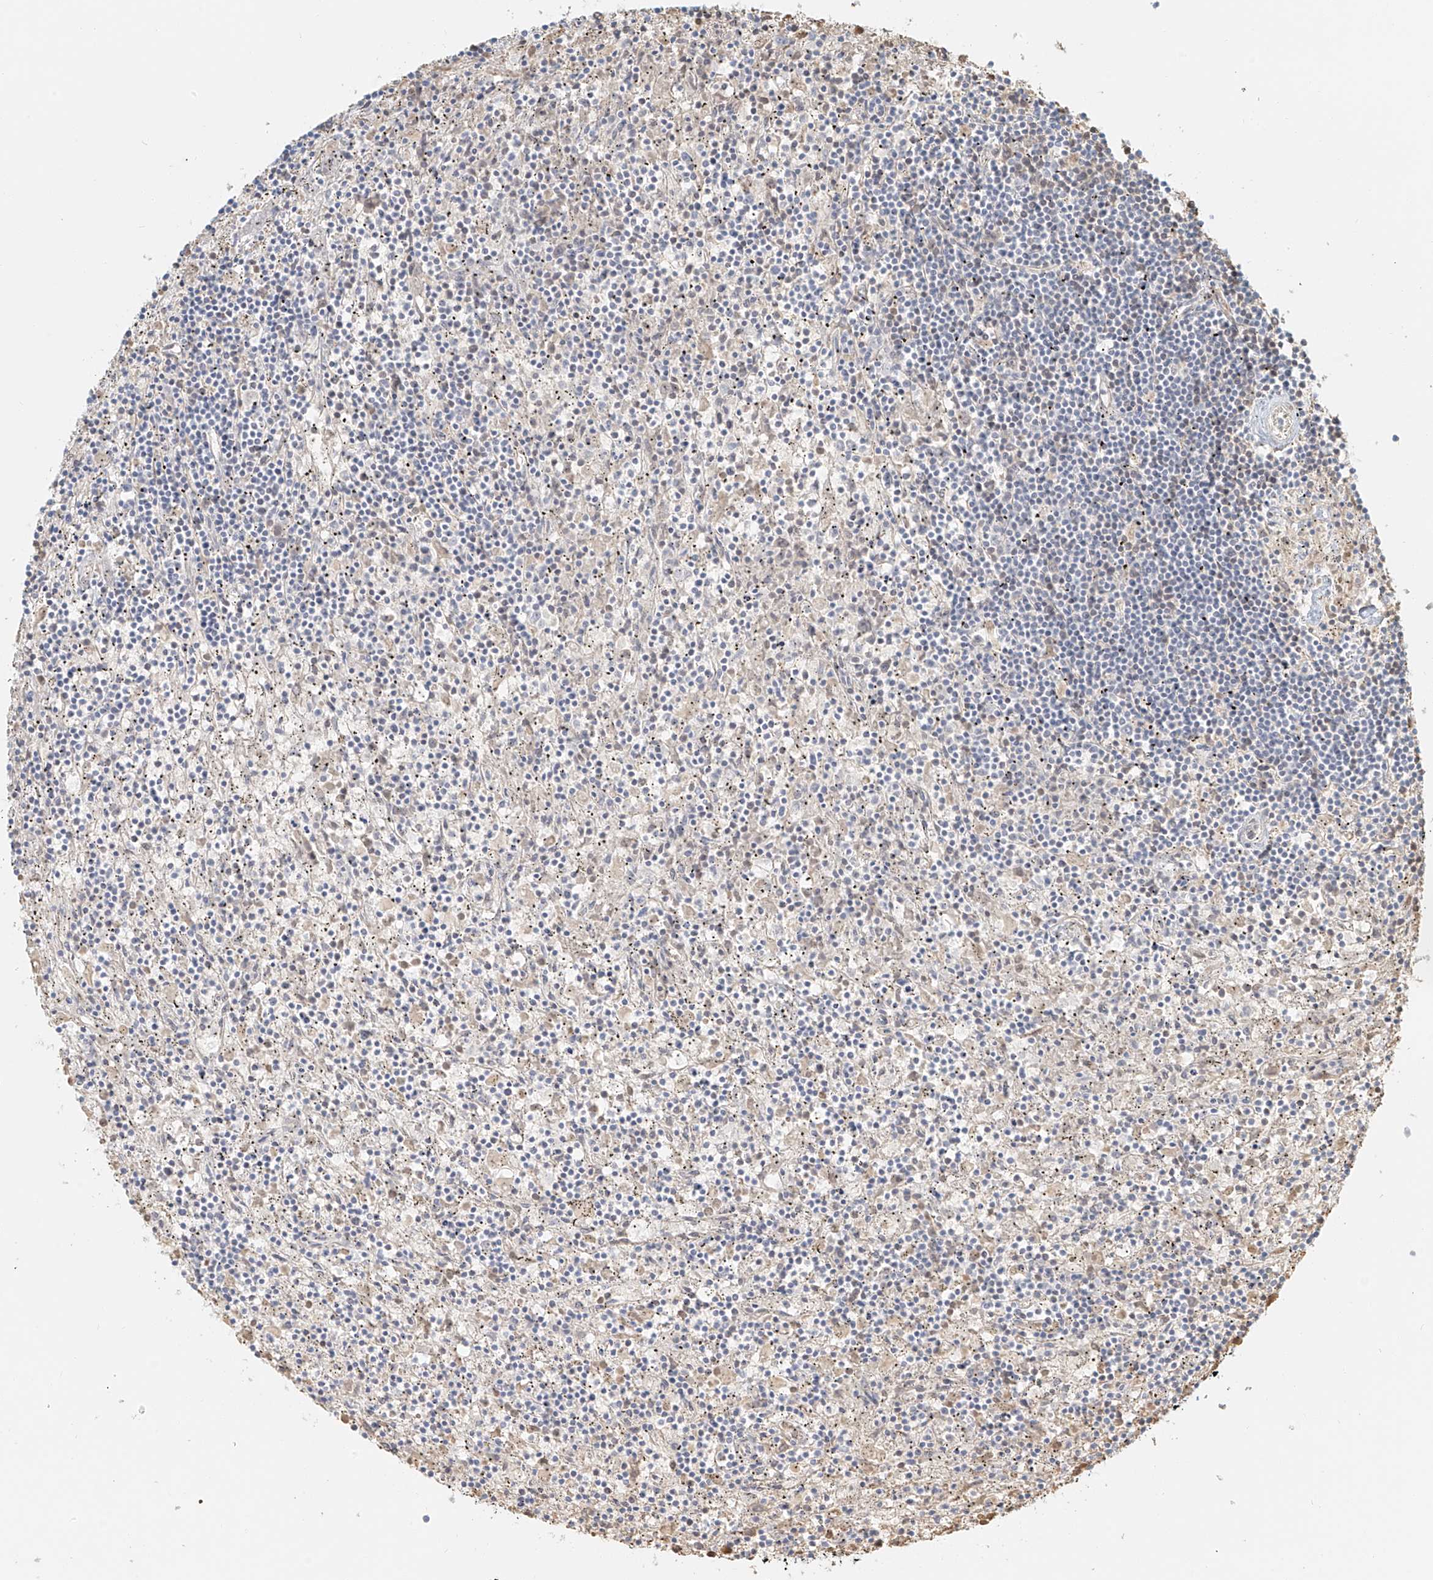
{"staining": {"intensity": "negative", "quantity": "none", "location": "none"}, "tissue": "lymphoma", "cell_type": "Tumor cells", "image_type": "cancer", "snomed": [{"axis": "morphology", "description": "Malignant lymphoma, non-Hodgkin's type, Low grade"}, {"axis": "topography", "description": "Spleen"}], "caption": "Tumor cells show no significant expression in lymphoma.", "gene": "UPK1B", "patient": {"sex": "male", "age": 76}}